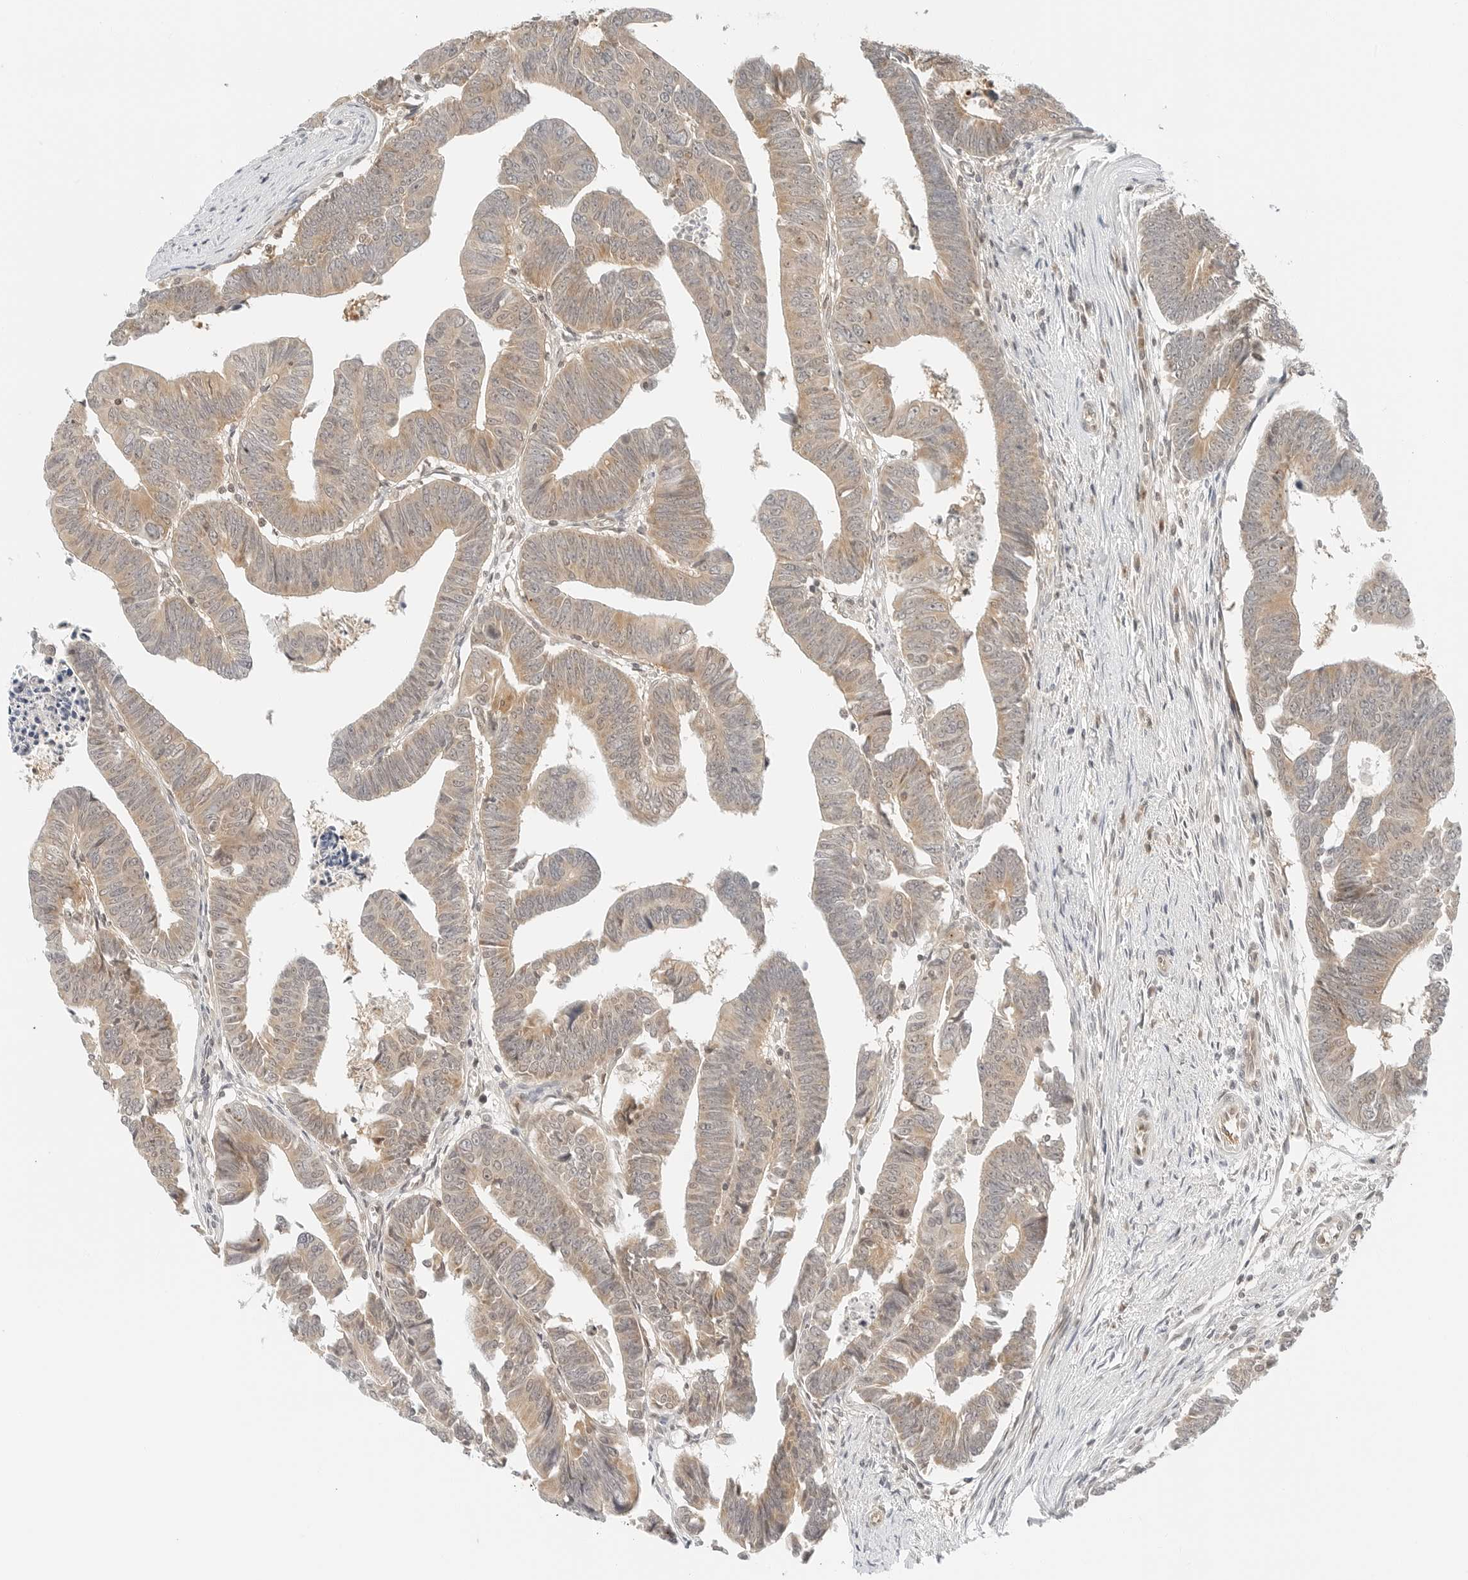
{"staining": {"intensity": "weak", "quantity": ">75%", "location": "cytoplasmic/membranous,nuclear"}, "tissue": "colorectal cancer", "cell_type": "Tumor cells", "image_type": "cancer", "snomed": [{"axis": "morphology", "description": "Adenocarcinoma, NOS"}, {"axis": "topography", "description": "Rectum"}], "caption": "Adenocarcinoma (colorectal) stained with a brown dye exhibits weak cytoplasmic/membranous and nuclear positive positivity in about >75% of tumor cells.", "gene": "IQCC", "patient": {"sex": "female", "age": 65}}